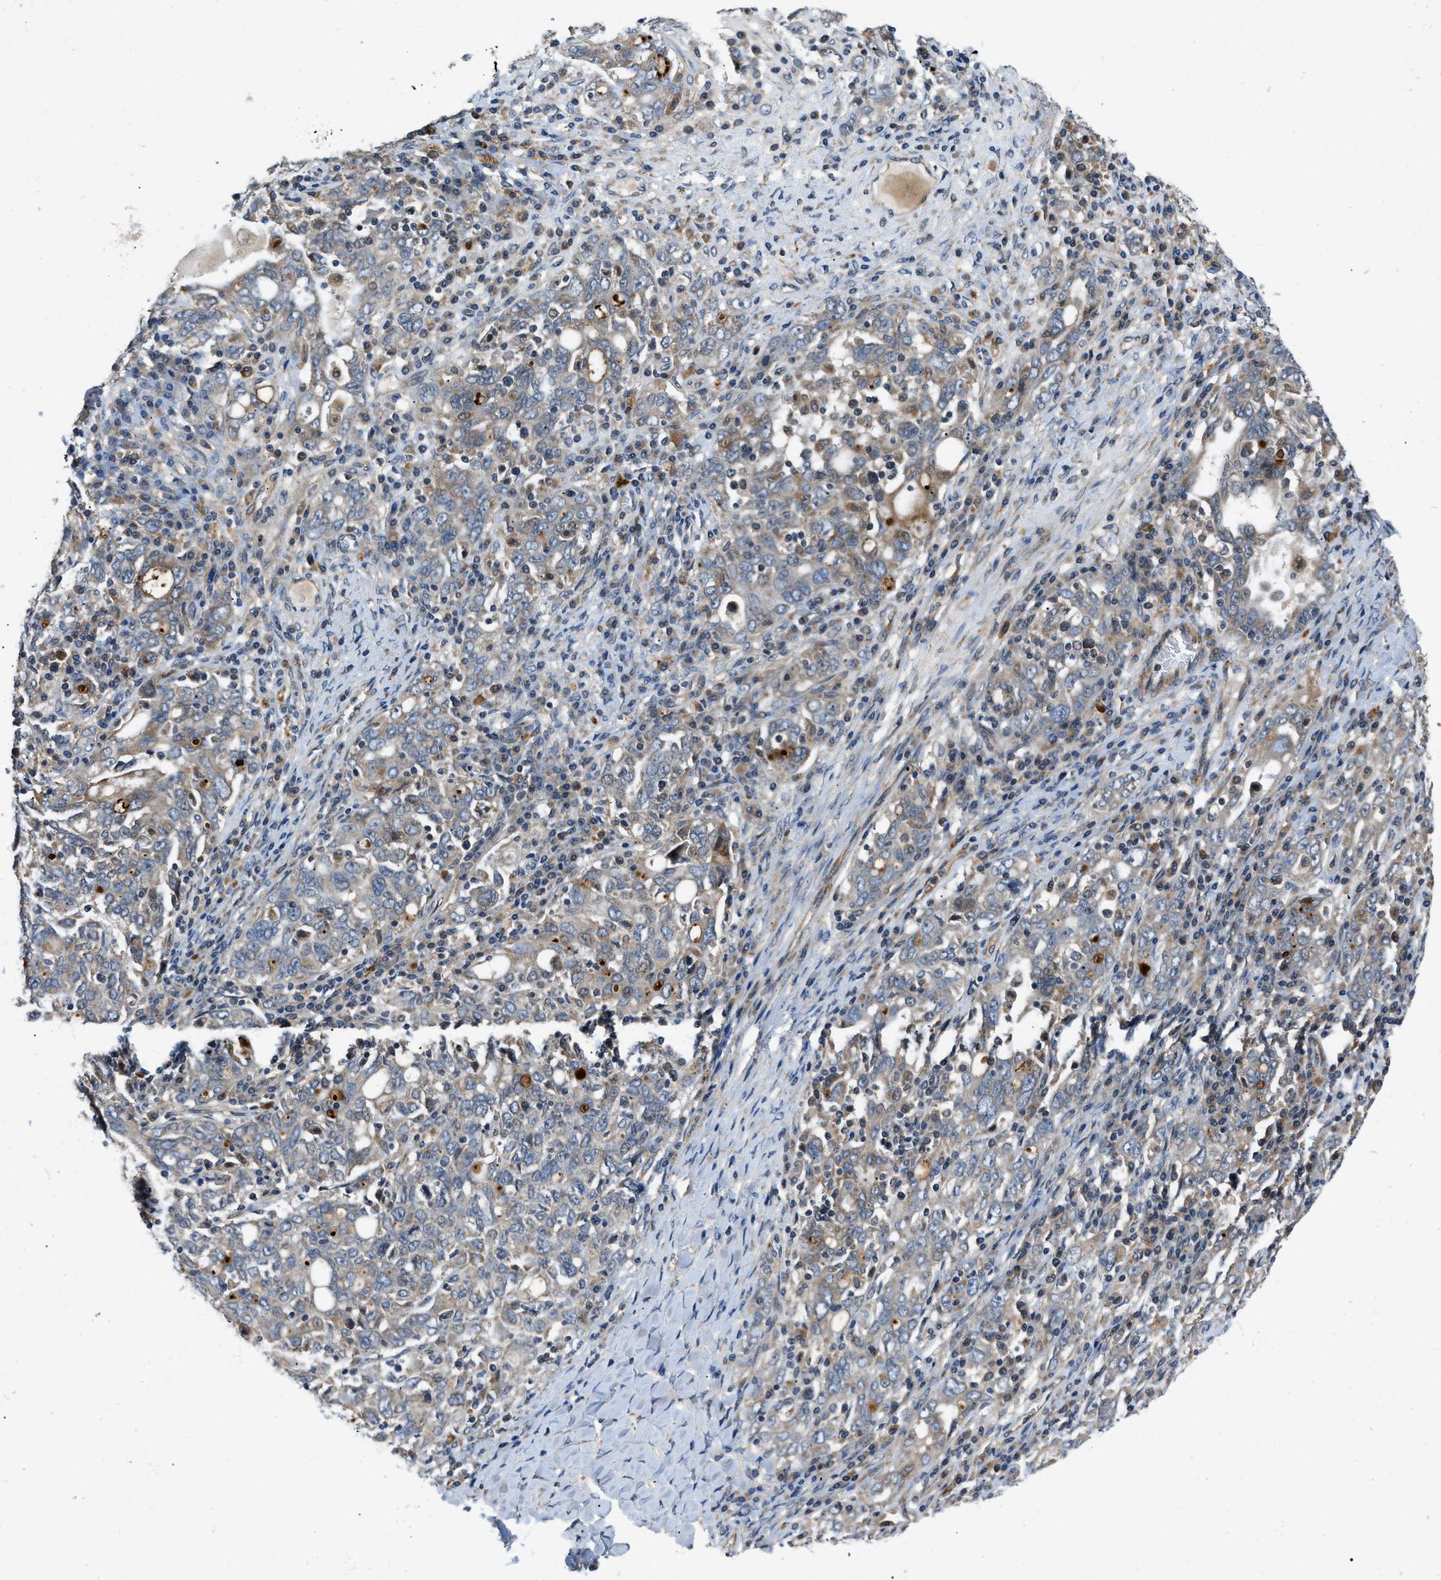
{"staining": {"intensity": "weak", "quantity": "<25%", "location": "cytoplasmic/membranous"}, "tissue": "ovarian cancer", "cell_type": "Tumor cells", "image_type": "cancer", "snomed": [{"axis": "morphology", "description": "Carcinoma, endometroid"}, {"axis": "topography", "description": "Ovary"}], "caption": "Histopathology image shows no significant protein staining in tumor cells of endometroid carcinoma (ovarian). (DAB IHC with hematoxylin counter stain).", "gene": "ZNF599", "patient": {"sex": "female", "age": 62}}